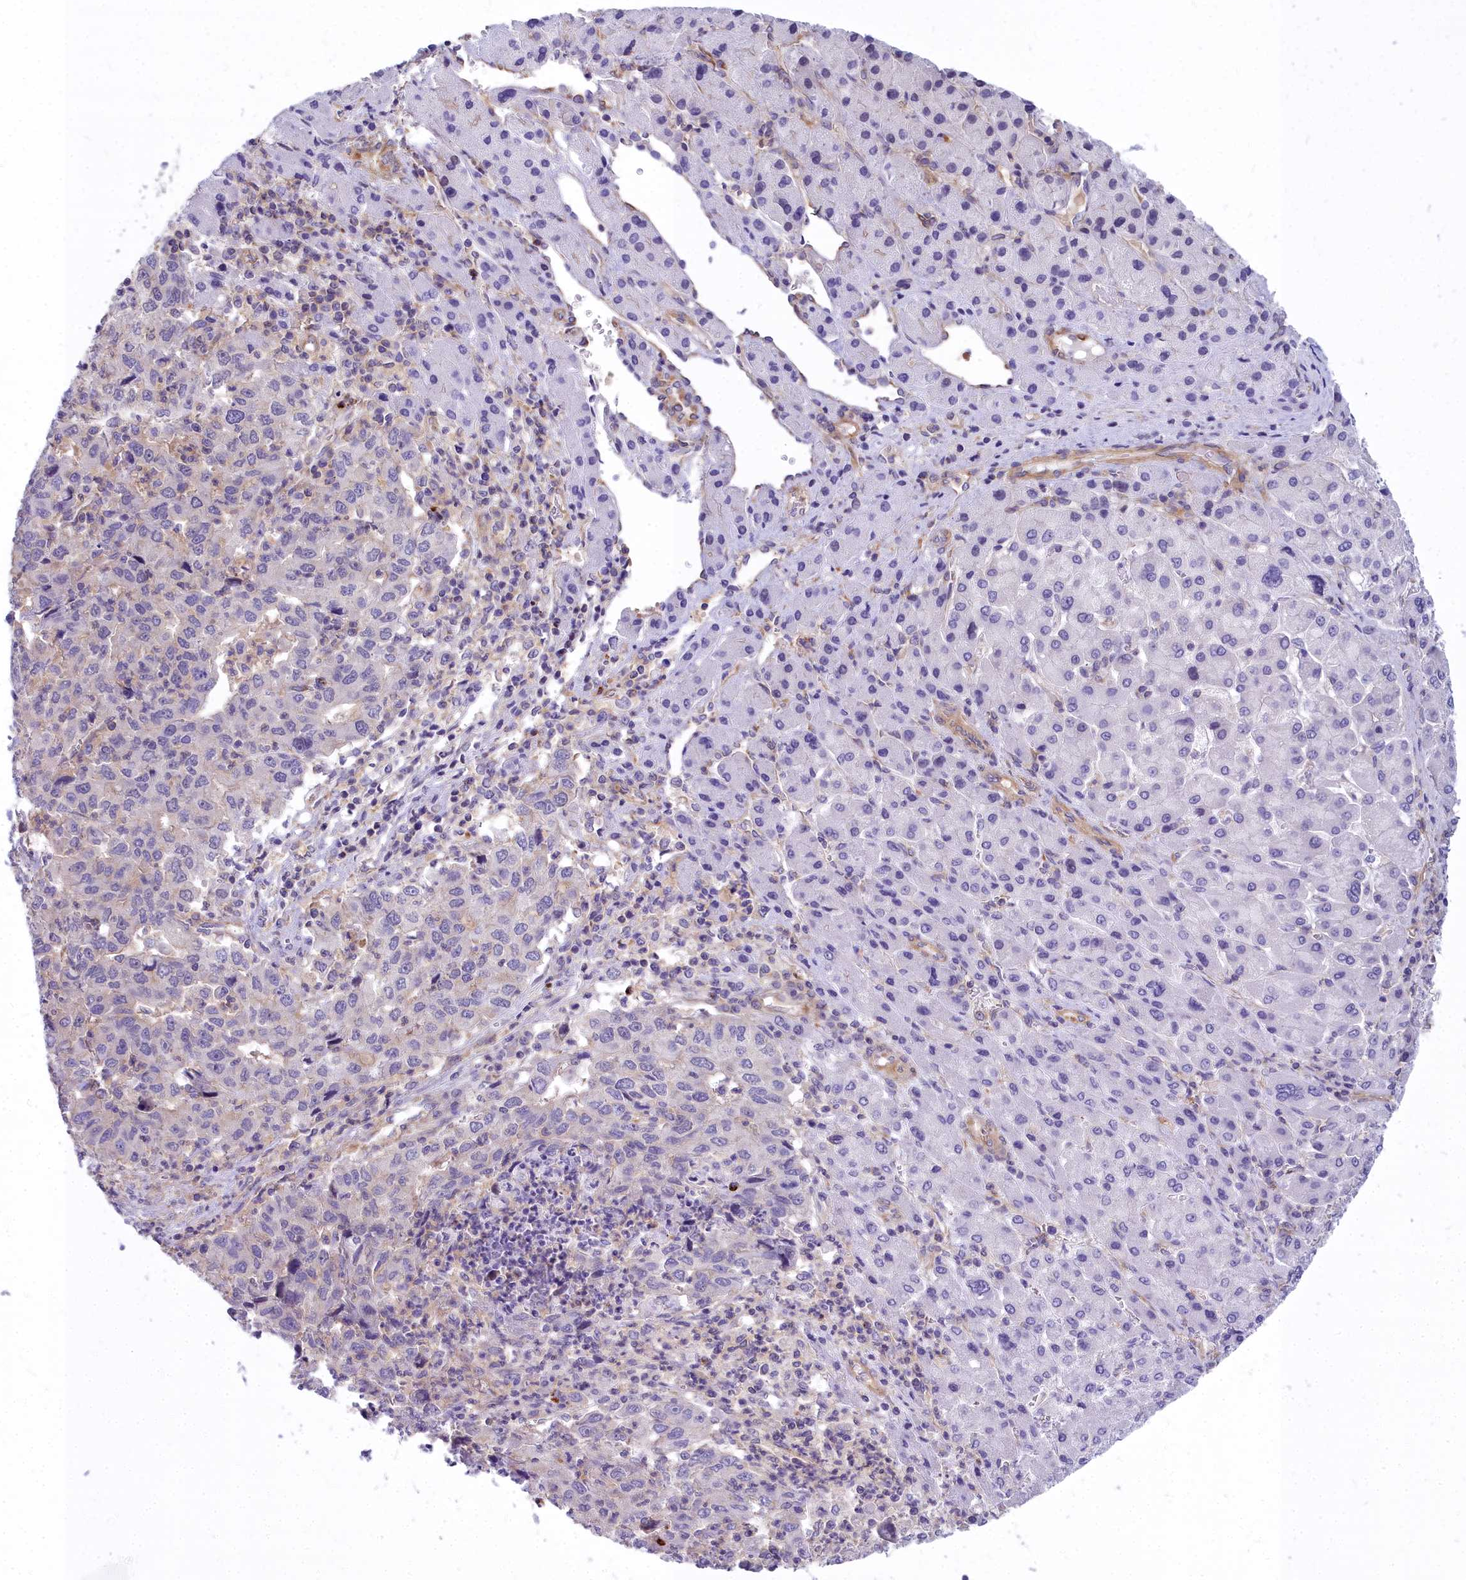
{"staining": {"intensity": "negative", "quantity": "none", "location": "none"}, "tissue": "liver cancer", "cell_type": "Tumor cells", "image_type": "cancer", "snomed": [{"axis": "morphology", "description": "Carcinoma, Hepatocellular, NOS"}, {"axis": "topography", "description": "Liver"}], "caption": "Human hepatocellular carcinoma (liver) stained for a protein using immunohistochemistry (IHC) shows no positivity in tumor cells.", "gene": "HLA-DOA", "patient": {"sex": "male", "age": 63}}